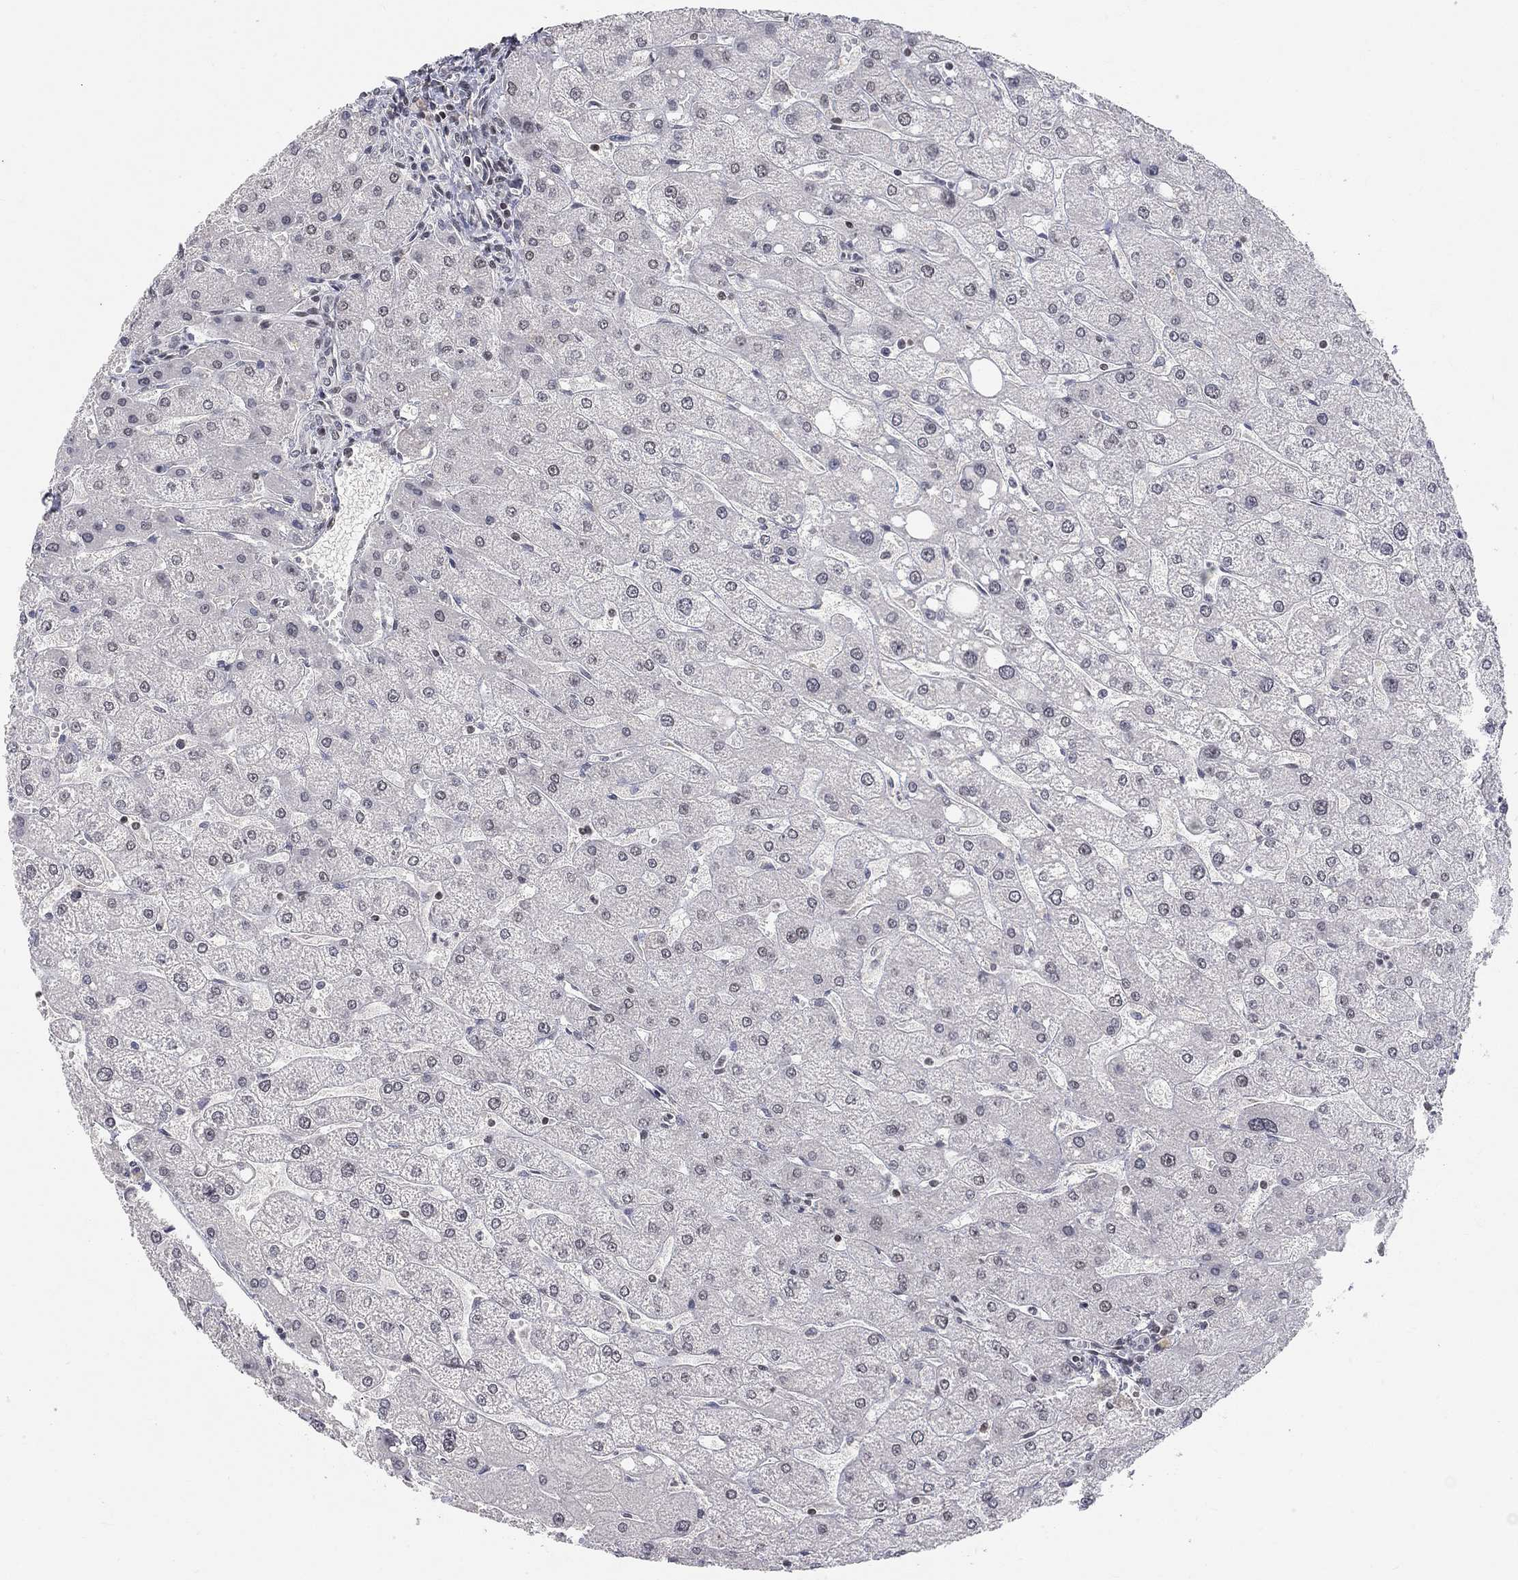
{"staining": {"intensity": "negative", "quantity": "none", "location": "none"}, "tissue": "liver", "cell_type": "Cholangiocytes", "image_type": "normal", "snomed": [{"axis": "morphology", "description": "Normal tissue, NOS"}, {"axis": "topography", "description": "Liver"}], "caption": "Histopathology image shows no protein expression in cholangiocytes of normal liver. The staining was performed using DAB to visualize the protein expression in brown, while the nuclei were stained in blue with hematoxylin (Magnification: 20x).", "gene": "KLF12", "patient": {"sex": "male", "age": 67}}